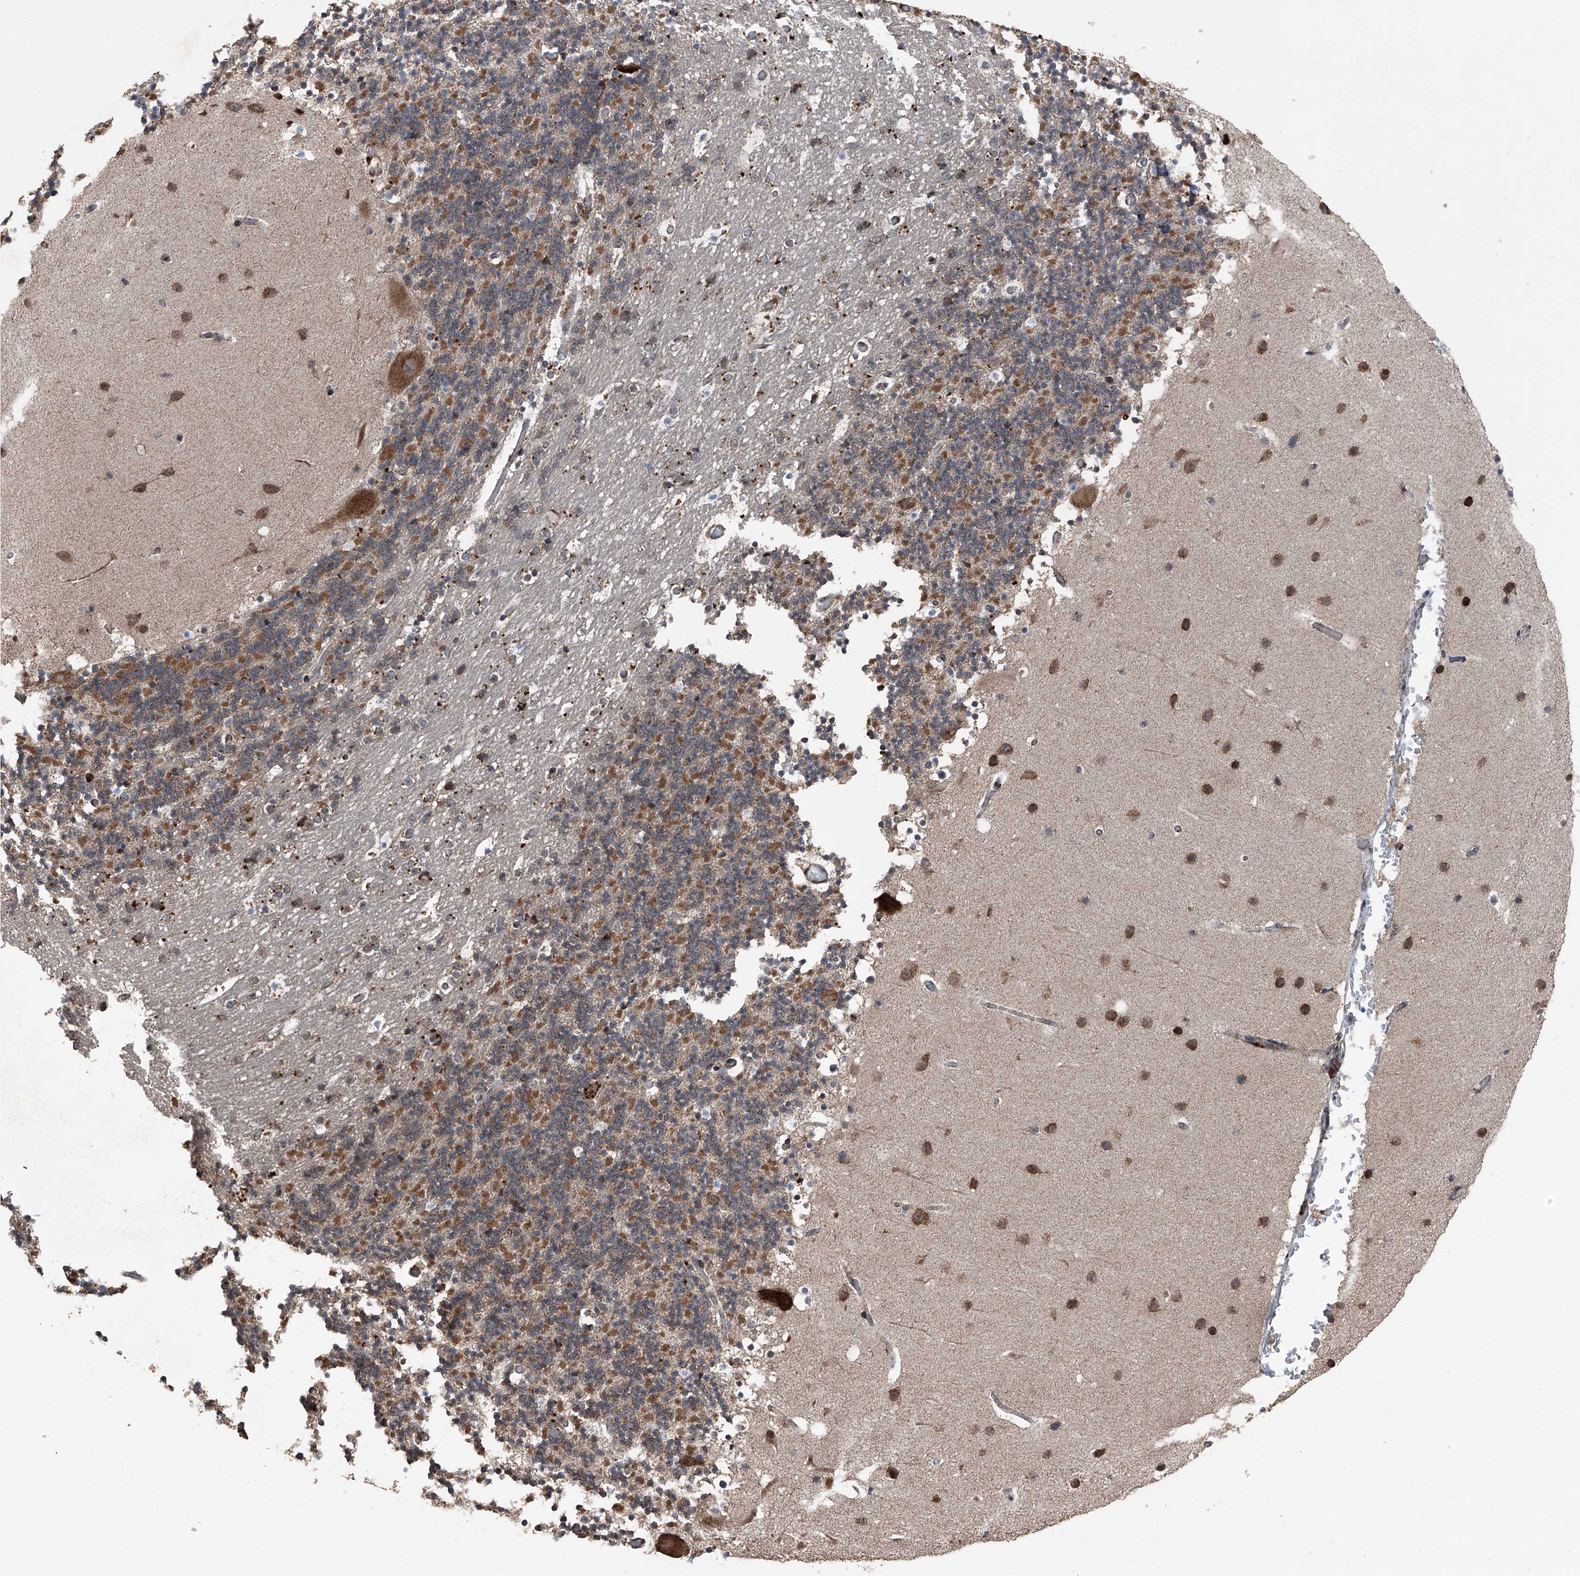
{"staining": {"intensity": "moderate", "quantity": "25%-75%", "location": "cytoplasmic/membranous"}, "tissue": "cerebellum", "cell_type": "Cells in granular layer", "image_type": "normal", "snomed": [{"axis": "morphology", "description": "Normal tissue, NOS"}, {"axis": "topography", "description": "Cerebellum"}], "caption": "This micrograph displays benign cerebellum stained with IHC to label a protein in brown. The cytoplasmic/membranous of cells in granular layer show moderate positivity for the protein. Nuclei are counter-stained blue.", "gene": "LIMK1", "patient": {"sex": "male", "age": 57}}